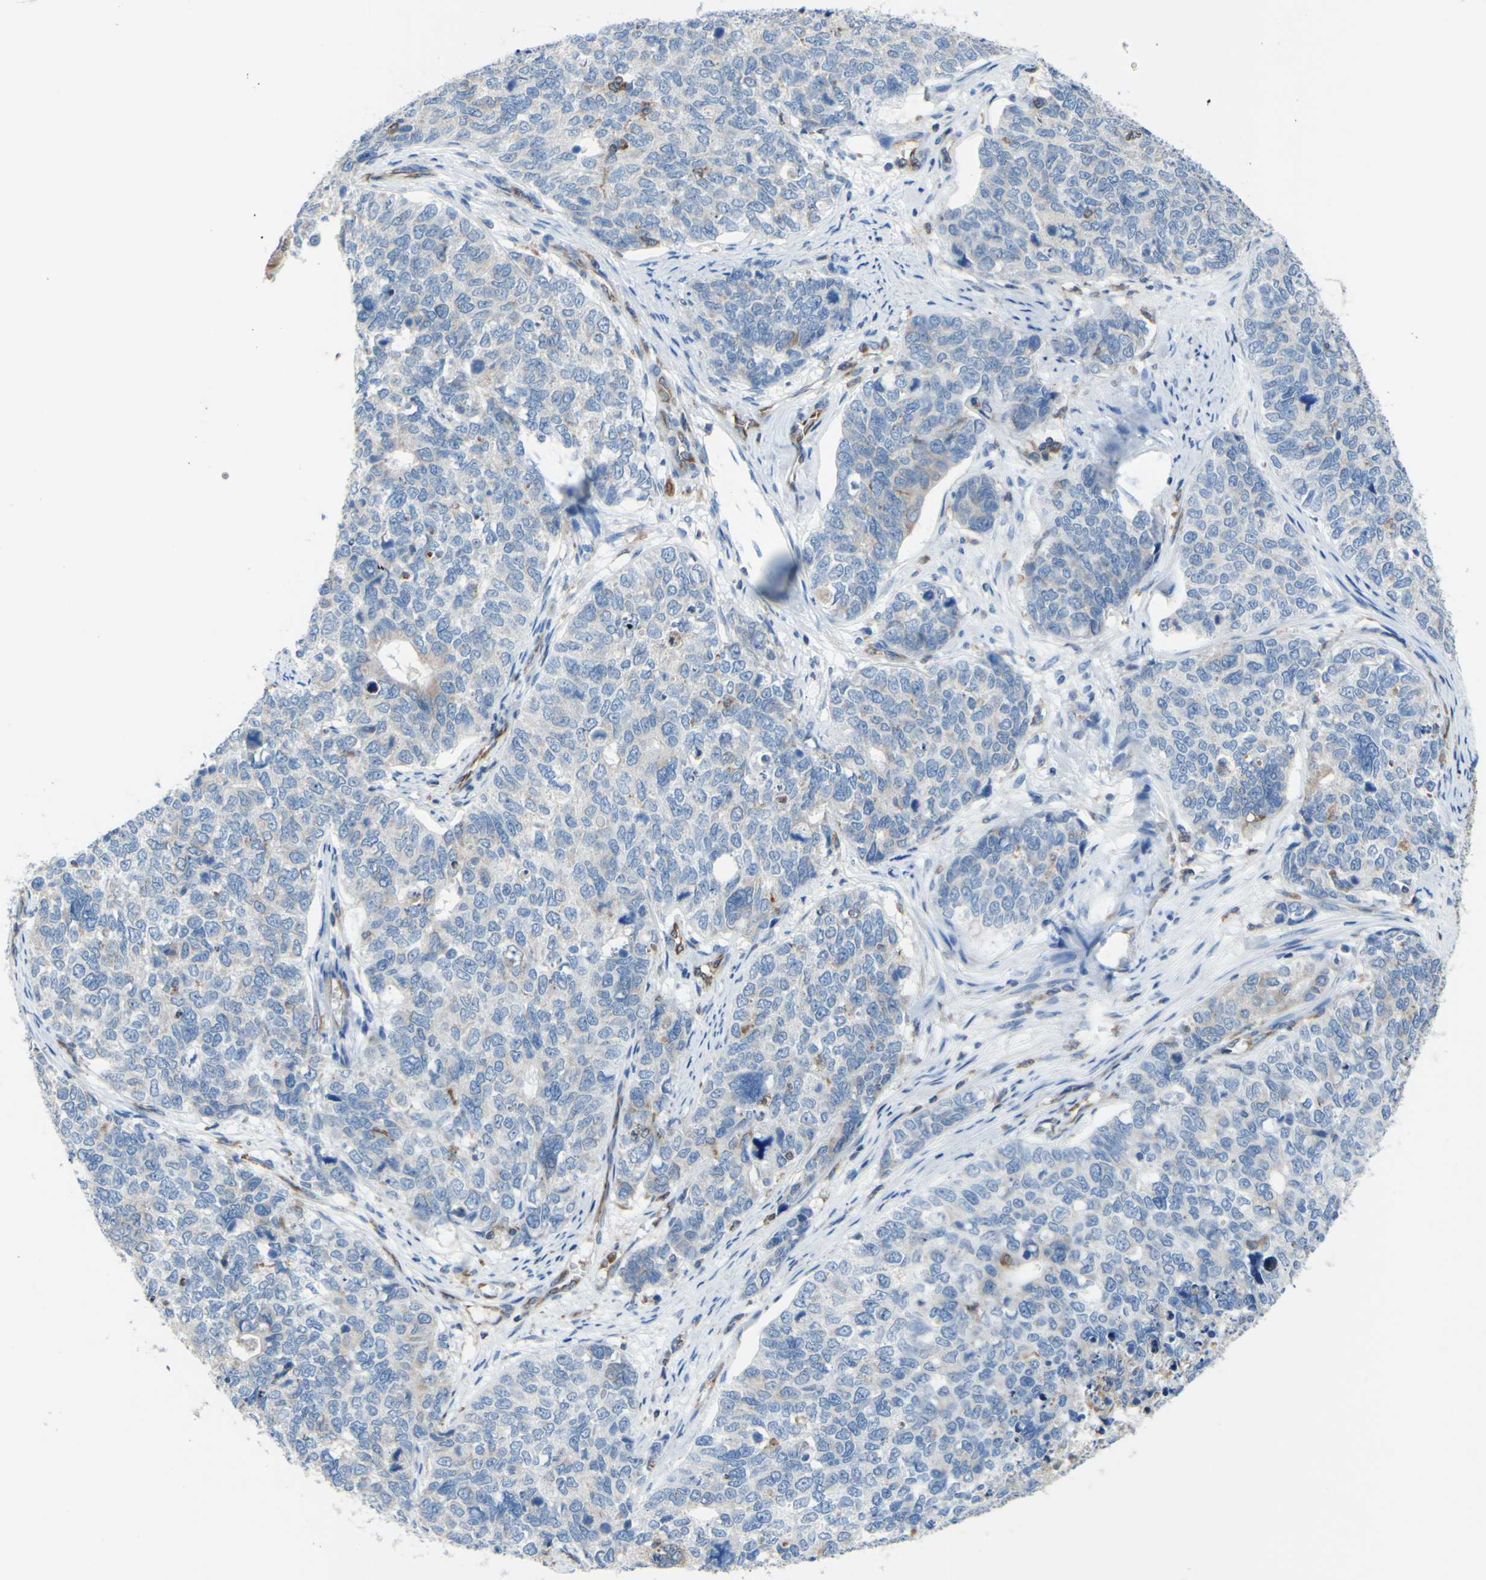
{"staining": {"intensity": "negative", "quantity": "none", "location": "none"}, "tissue": "cervical cancer", "cell_type": "Tumor cells", "image_type": "cancer", "snomed": [{"axis": "morphology", "description": "Squamous cell carcinoma, NOS"}, {"axis": "topography", "description": "Cervix"}], "caption": "Cervical squamous cell carcinoma was stained to show a protein in brown. There is no significant staining in tumor cells.", "gene": "MGST2", "patient": {"sex": "female", "age": 63}}